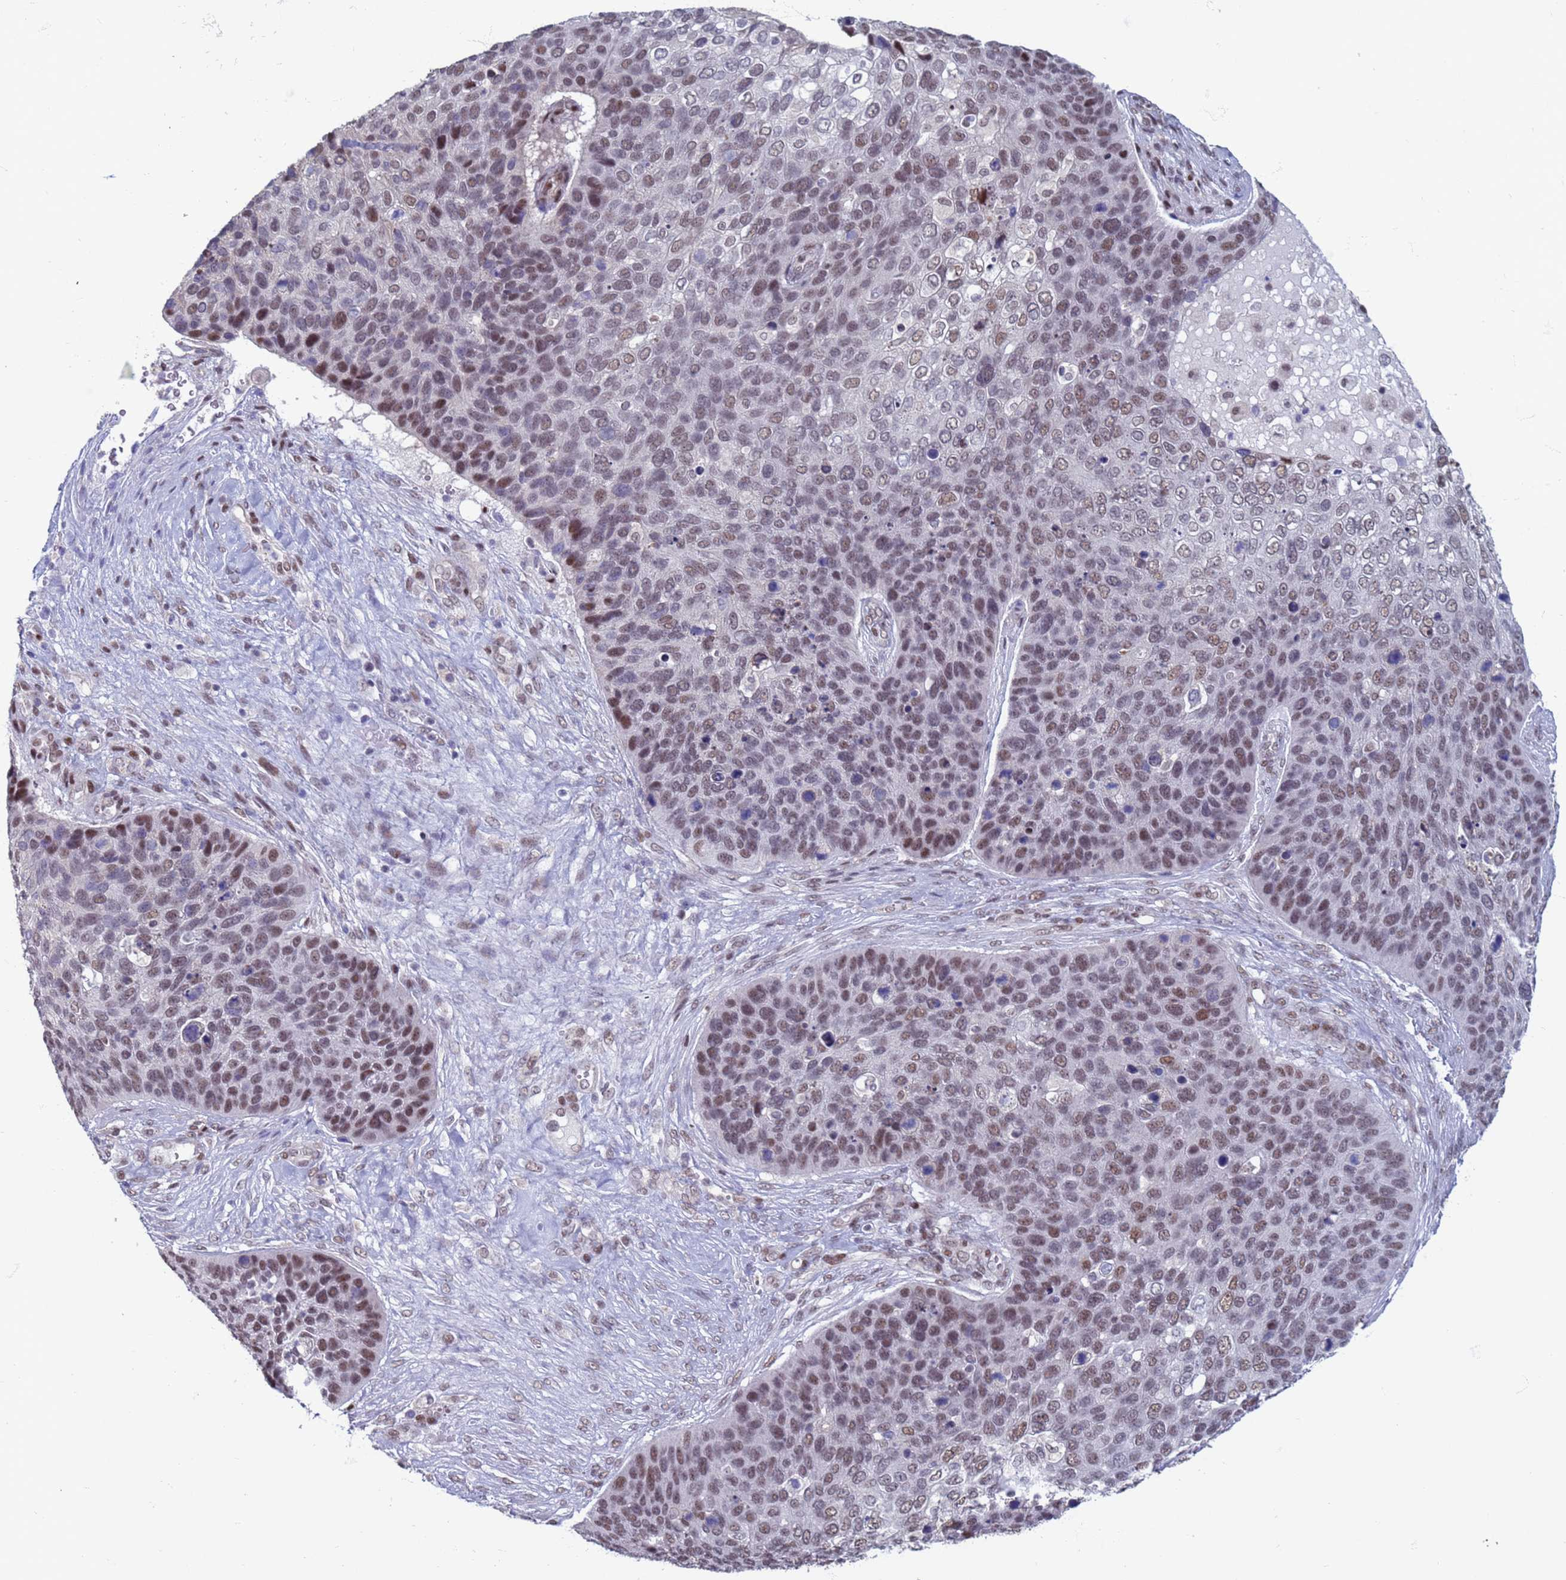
{"staining": {"intensity": "moderate", "quantity": "25%-75%", "location": "nuclear"}, "tissue": "skin cancer", "cell_type": "Tumor cells", "image_type": "cancer", "snomed": [{"axis": "morphology", "description": "Basal cell carcinoma"}, {"axis": "topography", "description": "Skin"}], "caption": "Human skin cancer stained for a protein (brown) displays moderate nuclear positive staining in about 25%-75% of tumor cells.", "gene": "SAE1", "patient": {"sex": "female", "age": 74}}